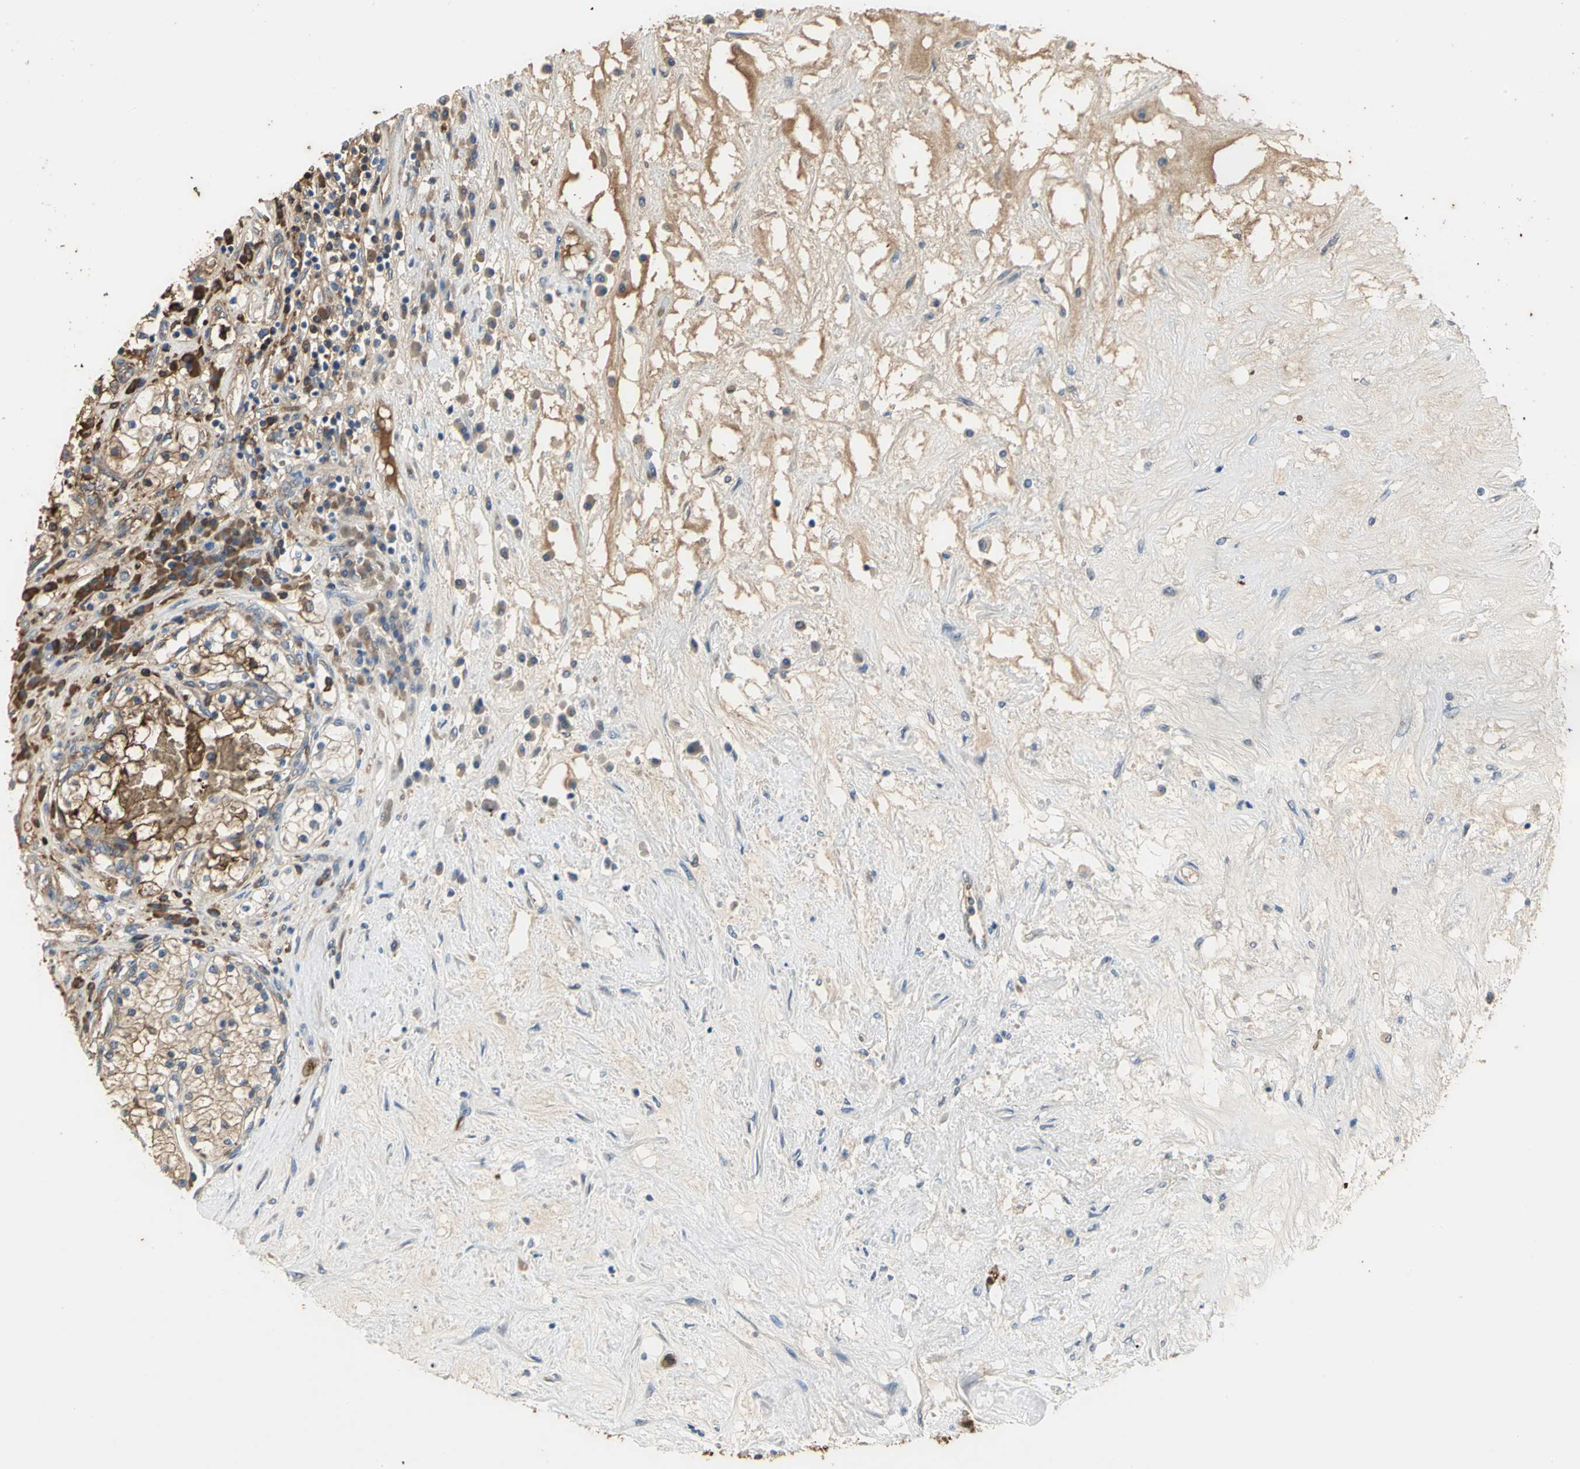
{"staining": {"intensity": "moderate", "quantity": ">75%", "location": "cytoplasmic/membranous"}, "tissue": "renal cancer", "cell_type": "Tumor cells", "image_type": "cancer", "snomed": [{"axis": "morphology", "description": "Adenocarcinoma, NOS"}, {"axis": "topography", "description": "Kidney"}], "caption": "About >75% of tumor cells in renal adenocarcinoma demonstrate moderate cytoplasmic/membranous protein expression as visualized by brown immunohistochemical staining.", "gene": "TREM1", "patient": {"sex": "male", "age": 68}}